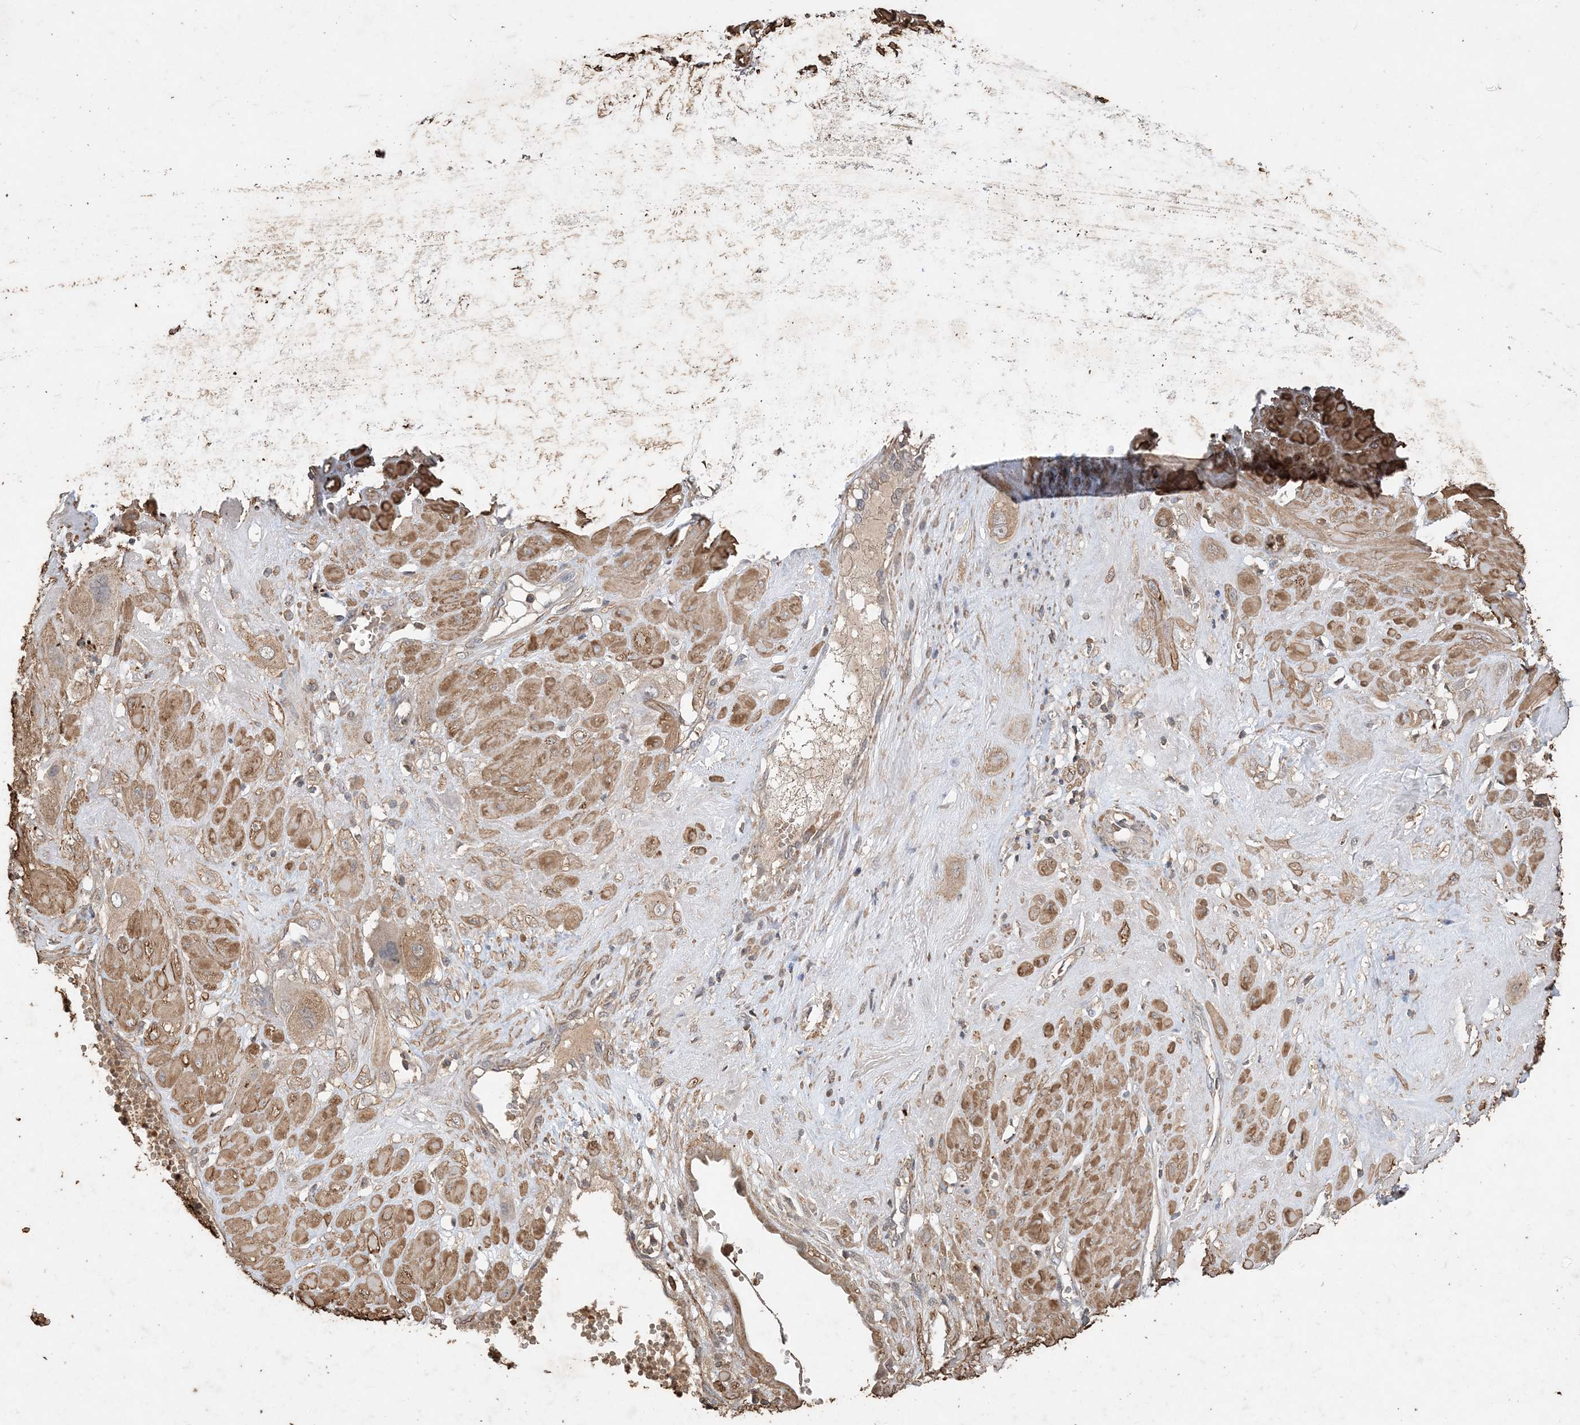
{"staining": {"intensity": "weak", "quantity": ">75%", "location": "cytoplasmic/membranous"}, "tissue": "cervical cancer", "cell_type": "Tumor cells", "image_type": "cancer", "snomed": [{"axis": "morphology", "description": "Squamous cell carcinoma, NOS"}, {"axis": "topography", "description": "Cervix"}], "caption": "The photomicrograph exhibits a brown stain indicating the presence of a protein in the cytoplasmic/membranous of tumor cells in cervical cancer (squamous cell carcinoma).", "gene": "HPS4", "patient": {"sex": "female", "age": 34}}